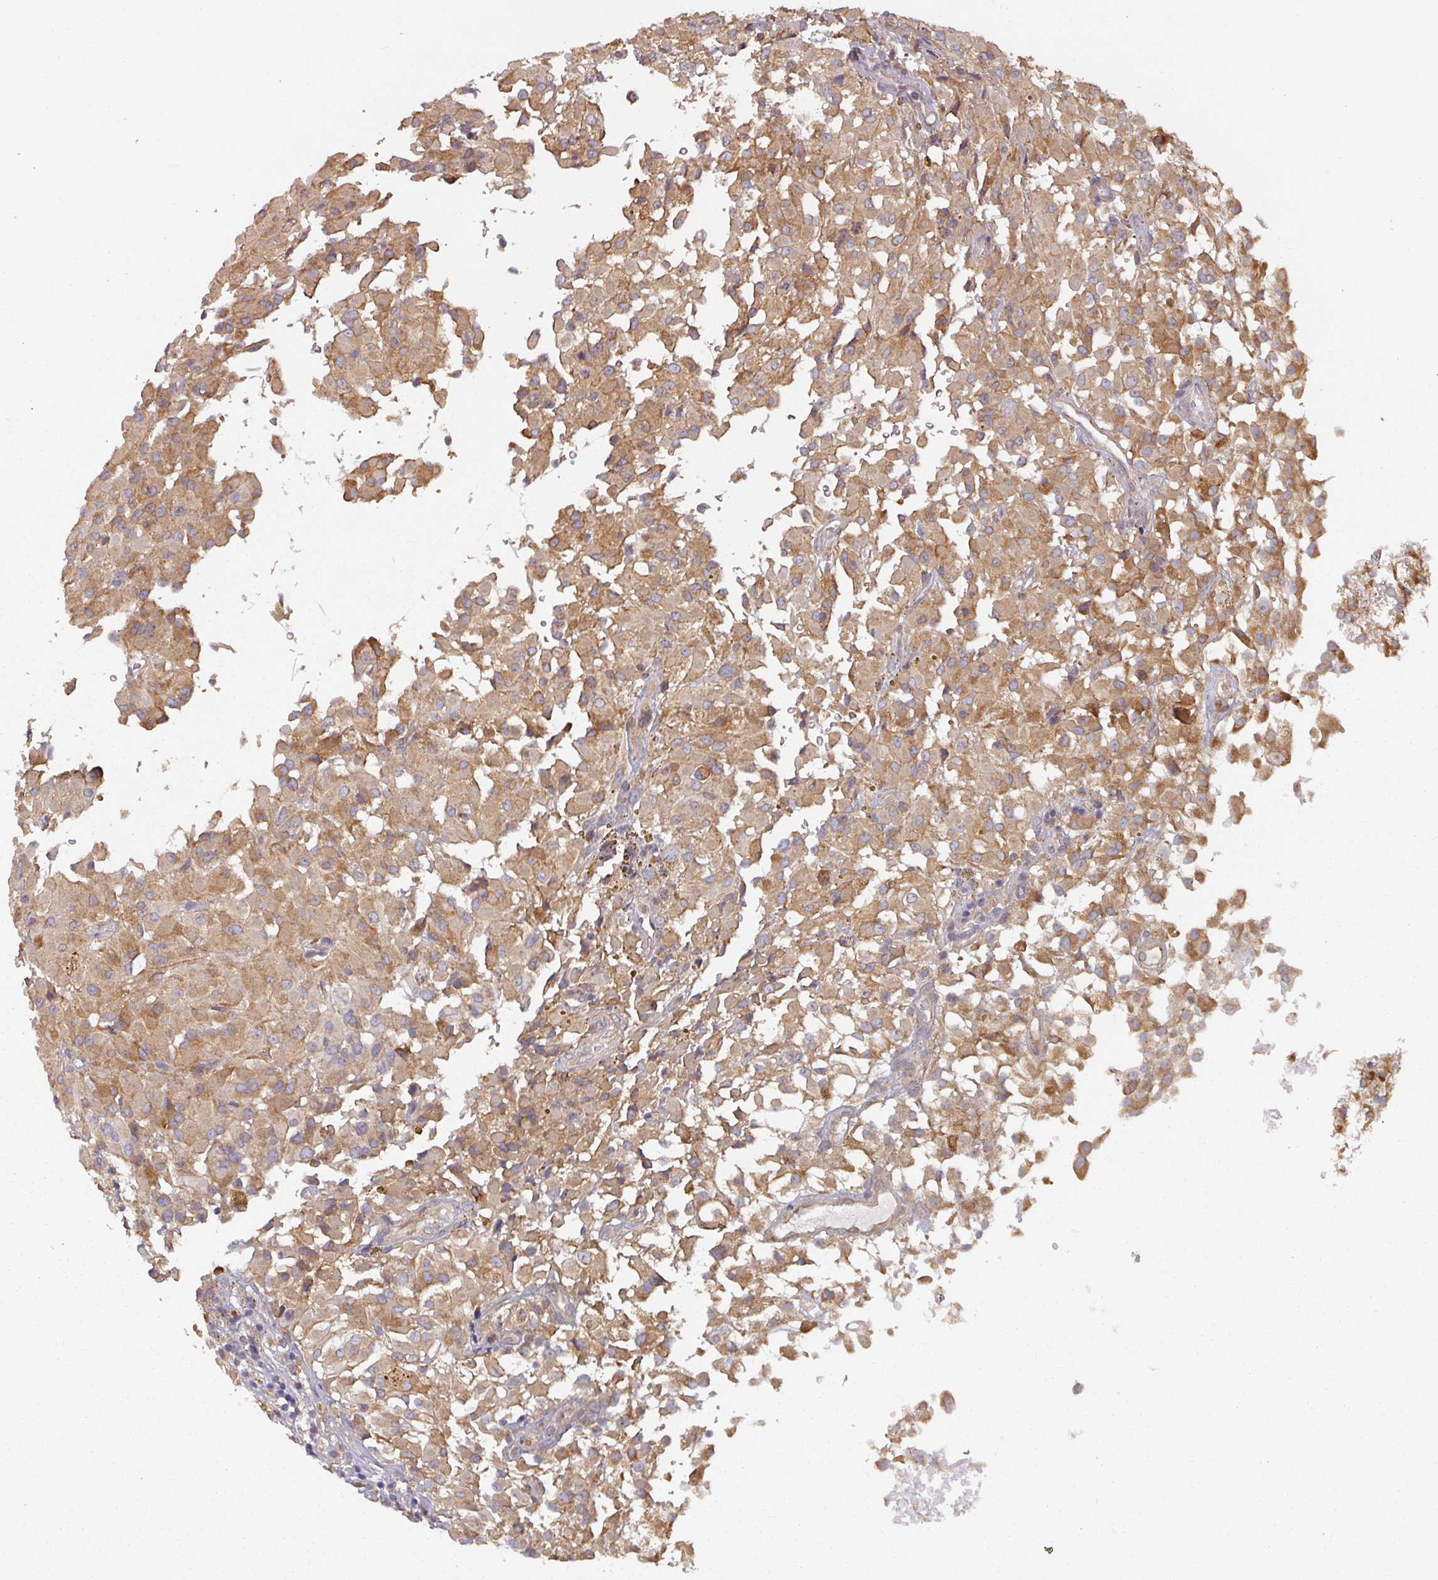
{"staining": {"intensity": "moderate", "quantity": ">75%", "location": "cytoplasmic/membranous"}, "tissue": "glioma", "cell_type": "Tumor cells", "image_type": "cancer", "snomed": [{"axis": "morphology", "description": "Glioma, malignant, High grade"}, {"axis": "topography", "description": "Brain"}], "caption": "Immunohistochemical staining of malignant glioma (high-grade) exhibits medium levels of moderate cytoplasmic/membranous protein positivity in approximately >75% of tumor cells.", "gene": "TAPT1", "patient": {"sex": "female", "age": 59}}